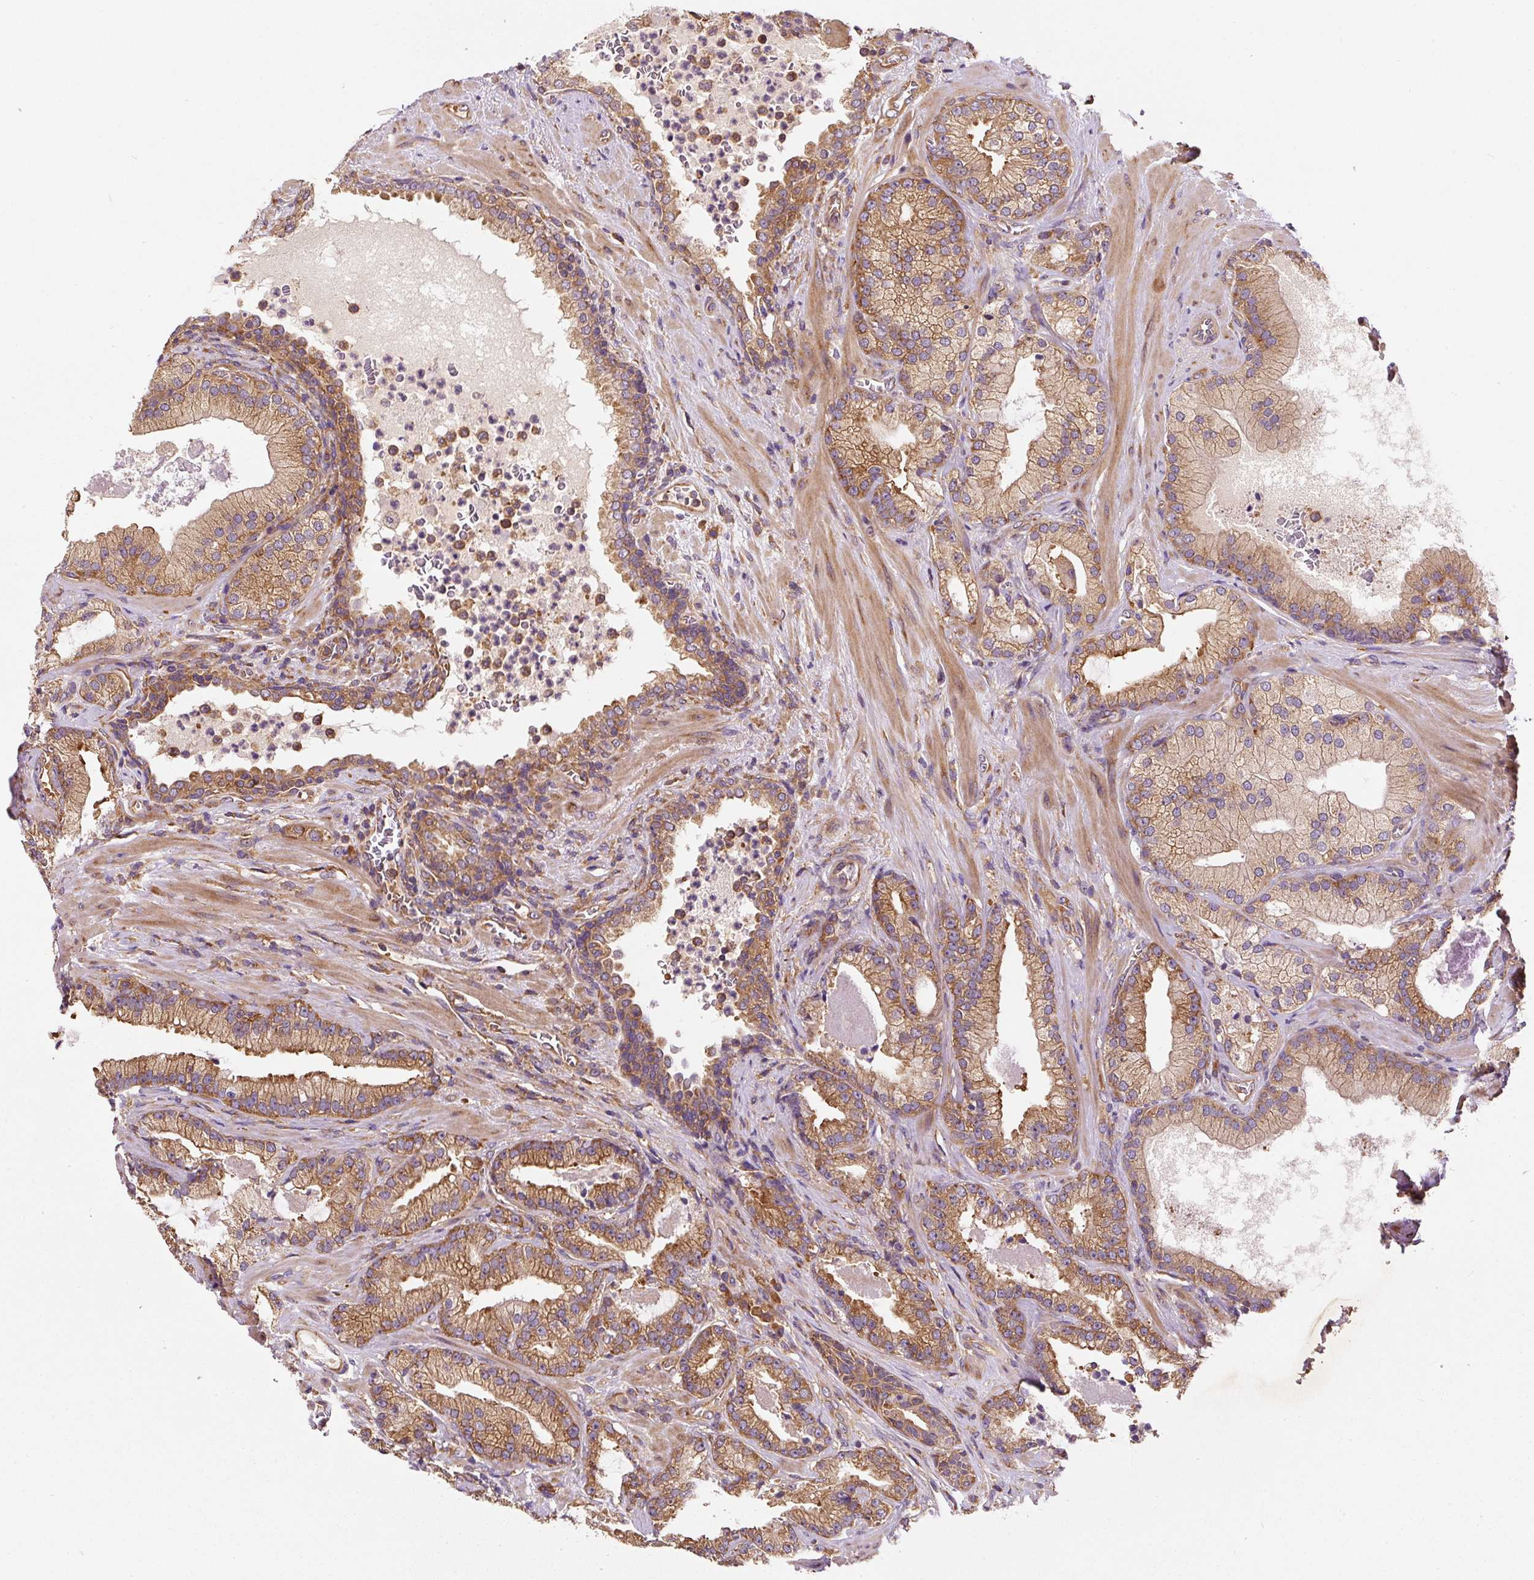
{"staining": {"intensity": "moderate", "quantity": ">75%", "location": "cytoplasmic/membranous"}, "tissue": "prostate cancer", "cell_type": "Tumor cells", "image_type": "cancer", "snomed": [{"axis": "morphology", "description": "Adenocarcinoma, High grade"}, {"axis": "topography", "description": "Prostate"}], "caption": "A medium amount of moderate cytoplasmic/membranous staining is present in about >75% of tumor cells in prostate cancer tissue. The protein of interest is shown in brown color, while the nuclei are stained blue.", "gene": "EIF2S2", "patient": {"sex": "male", "age": 68}}